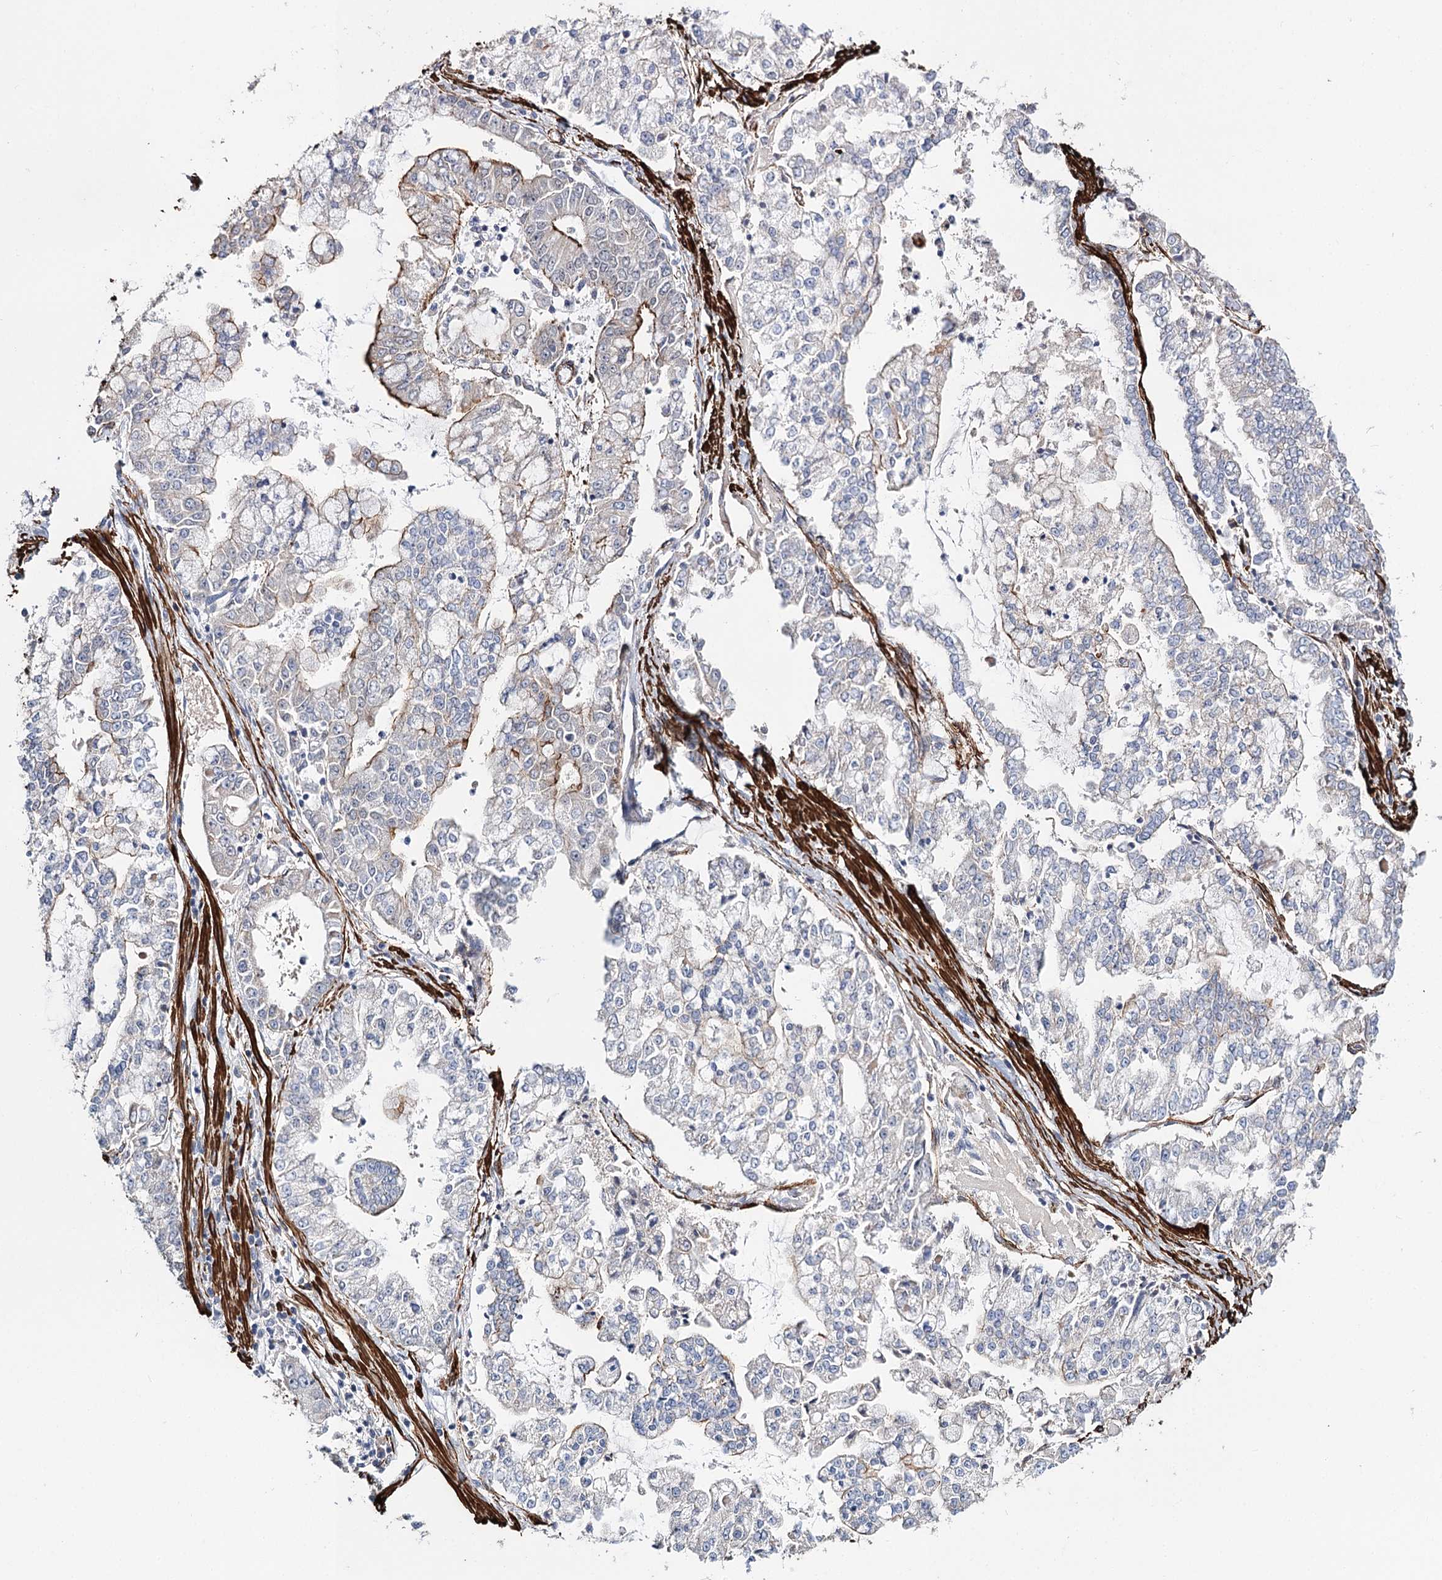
{"staining": {"intensity": "moderate", "quantity": "<25%", "location": "cytoplasmic/membranous"}, "tissue": "stomach cancer", "cell_type": "Tumor cells", "image_type": "cancer", "snomed": [{"axis": "morphology", "description": "Adenocarcinoma, NOS"}, {"axis": "topography", "description": "Stomach"}], "caption": "Stomach cancer was stained to show a protein in brown. There is low levels of moderate cytoplasmic/membranous positivity in approximately <25% of tumor cells.", "gene": "CFAP46", "patient": {"sex": "male", "age": 76}}